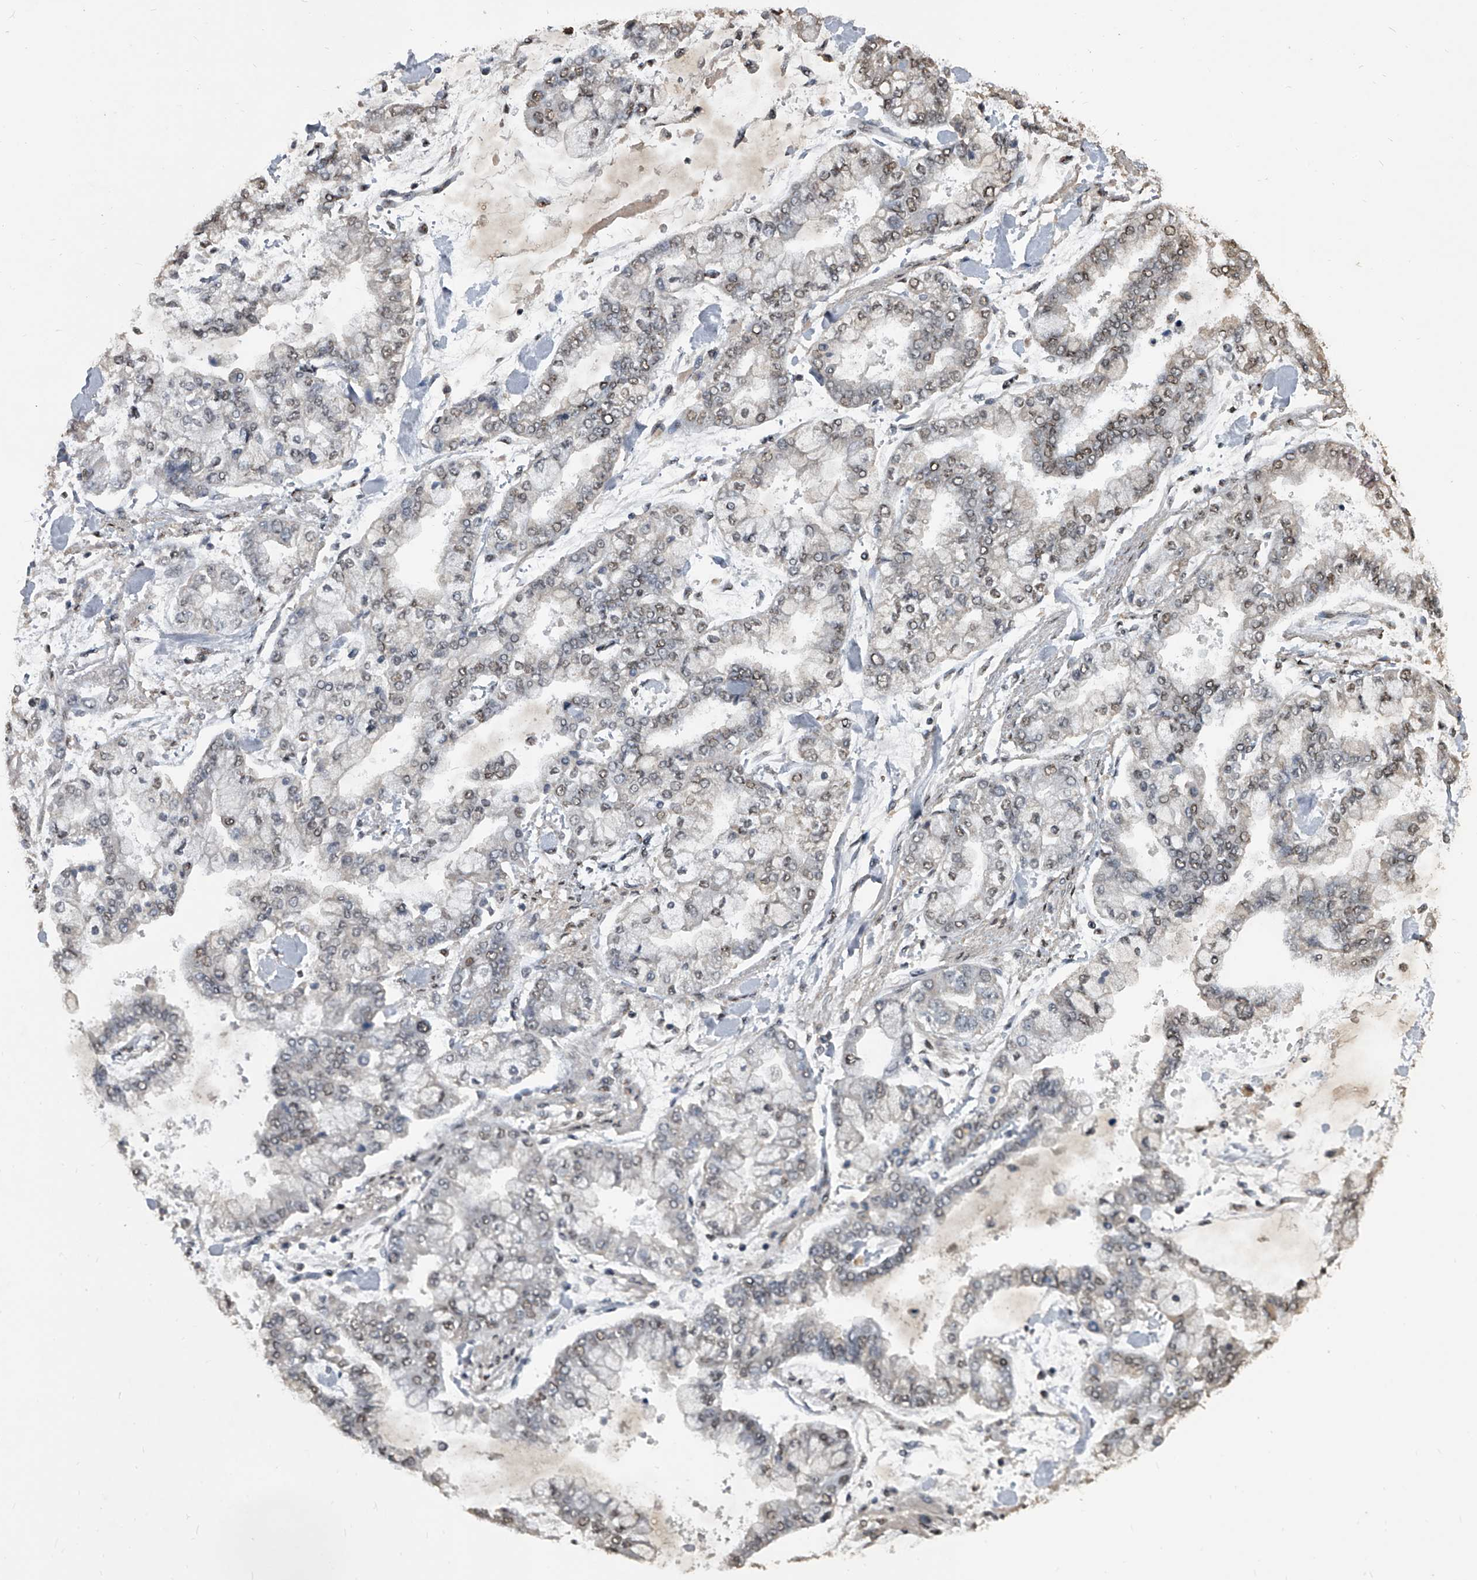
{"staining": {"intensity": "weak", "quantity": "25%-75%", "location": "nuclear"}, "tissue": "stomach cancer", "cell_type": "Tumor cells", "image_type": "cancer", "snomed": [{"axis": "morphology", "description": "Normal tissue, NOS"}, {"axis": "morphology", "description": "Adenocarcinoma, NOS"}, {"axis": "topography", "description": "Stomach, upper"}, {"axis": "topography", "description": "Stomach"}], "caption": "DAB (3,3'-diaminobenzidine) immunohistochemical staining of adenocarcinoma (stomach) exhibits weak nuclear protein expression in approximately 25%-75% of tumor cells.", "gene": "MATR3", "patient": {"sex": "male", "age": 76}}